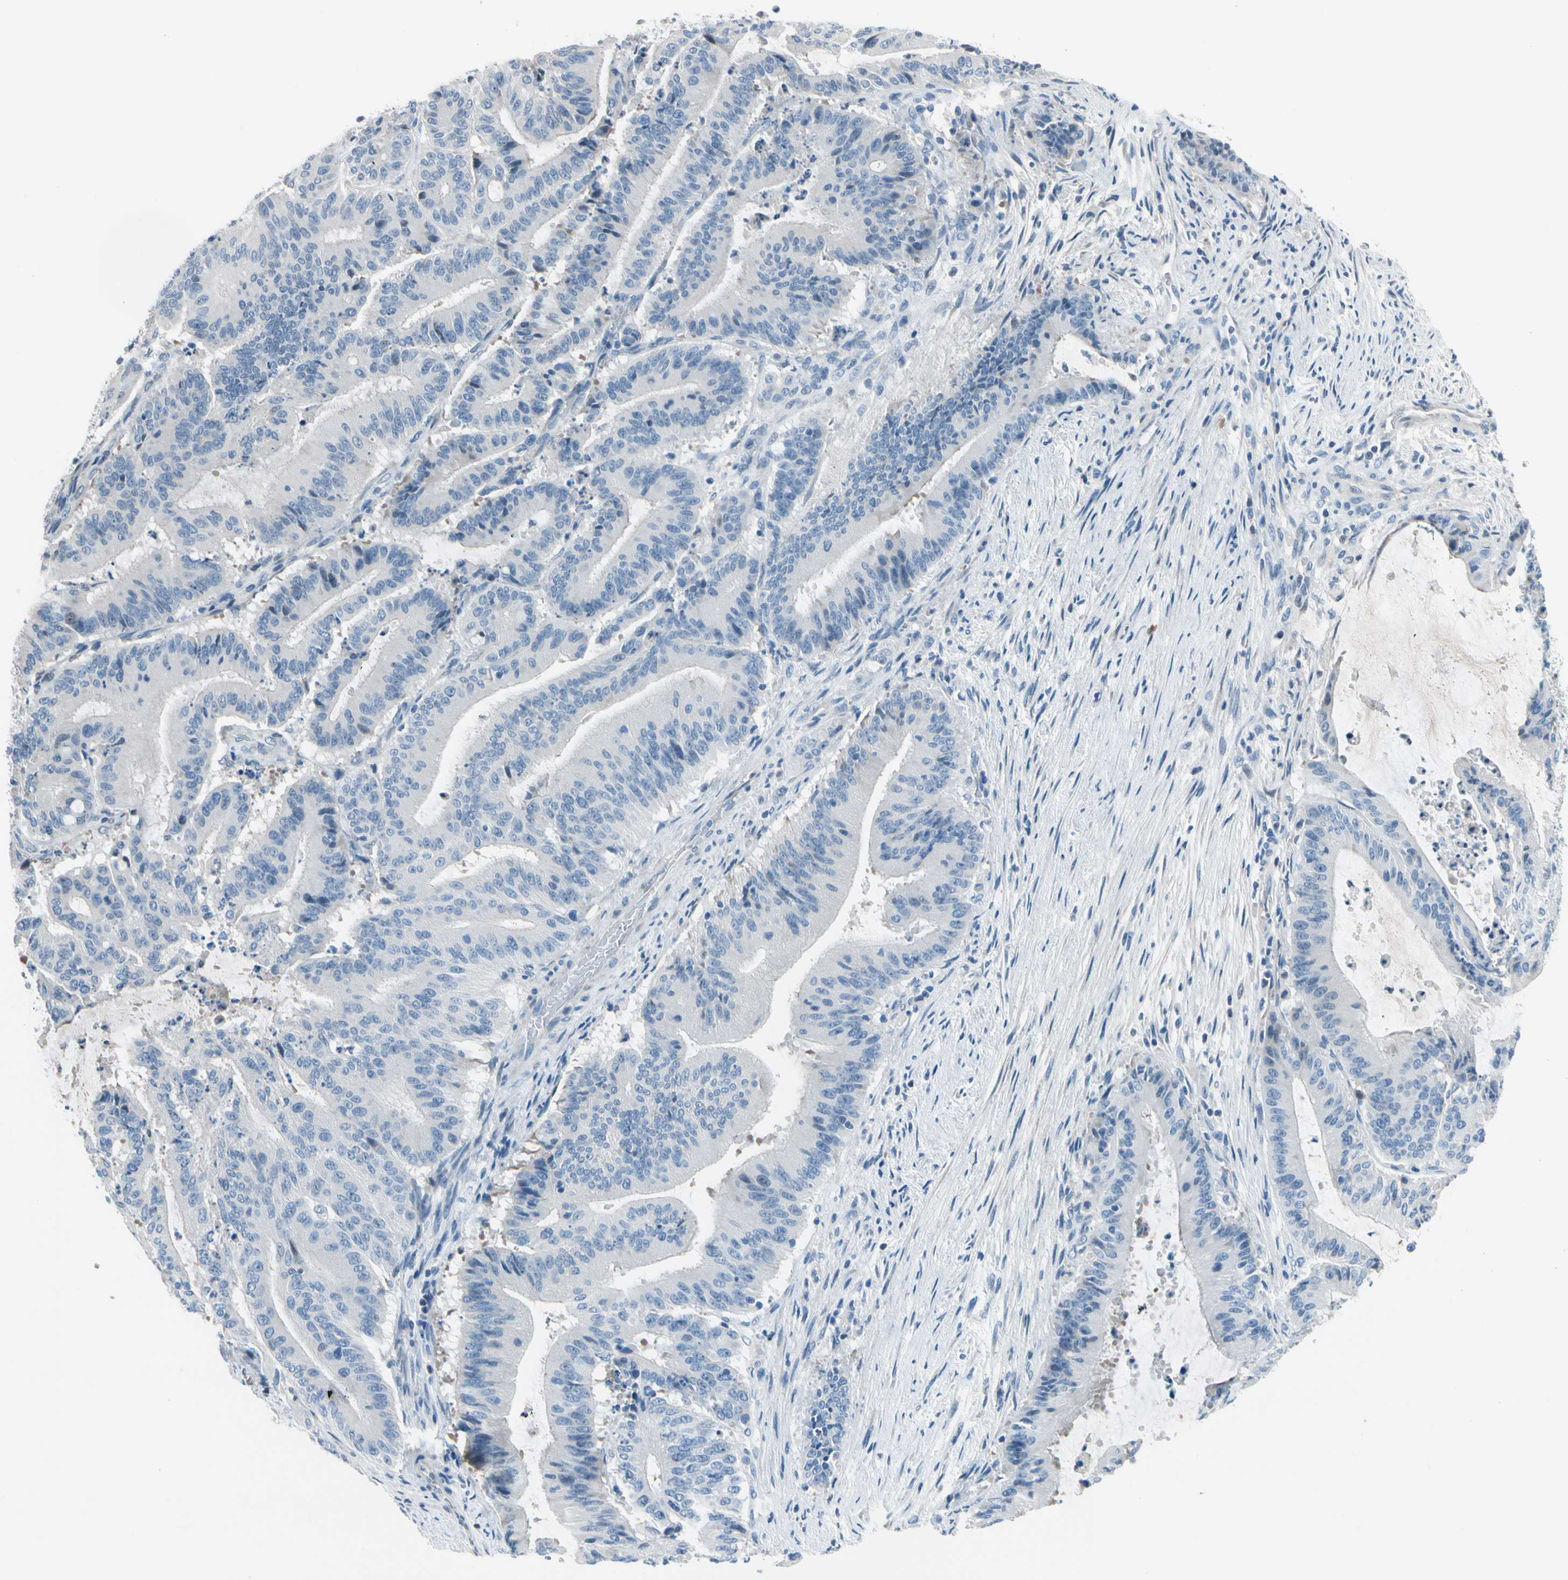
{"staining": {"intensity": "negative", "quantity": "none", "location": "none"}, "tissue": "liver cancer", "cell_type": "Tumor cells", "image_type": "cancer", "snomed": [{"axis": "morphology", "description": "Cholangiocarcinoma"}, {"axis": "topography", "description": "Liver"}], "caption": "High magnification brightfield microscopy of liver cancer (cholangiocarcinoma) stained with DAB (brown) and counterstained with hematoxylin (blue): tumor cells show no significant positivity.", "gene": "STK40", "patient": {"sex": "female", "age": 73}}